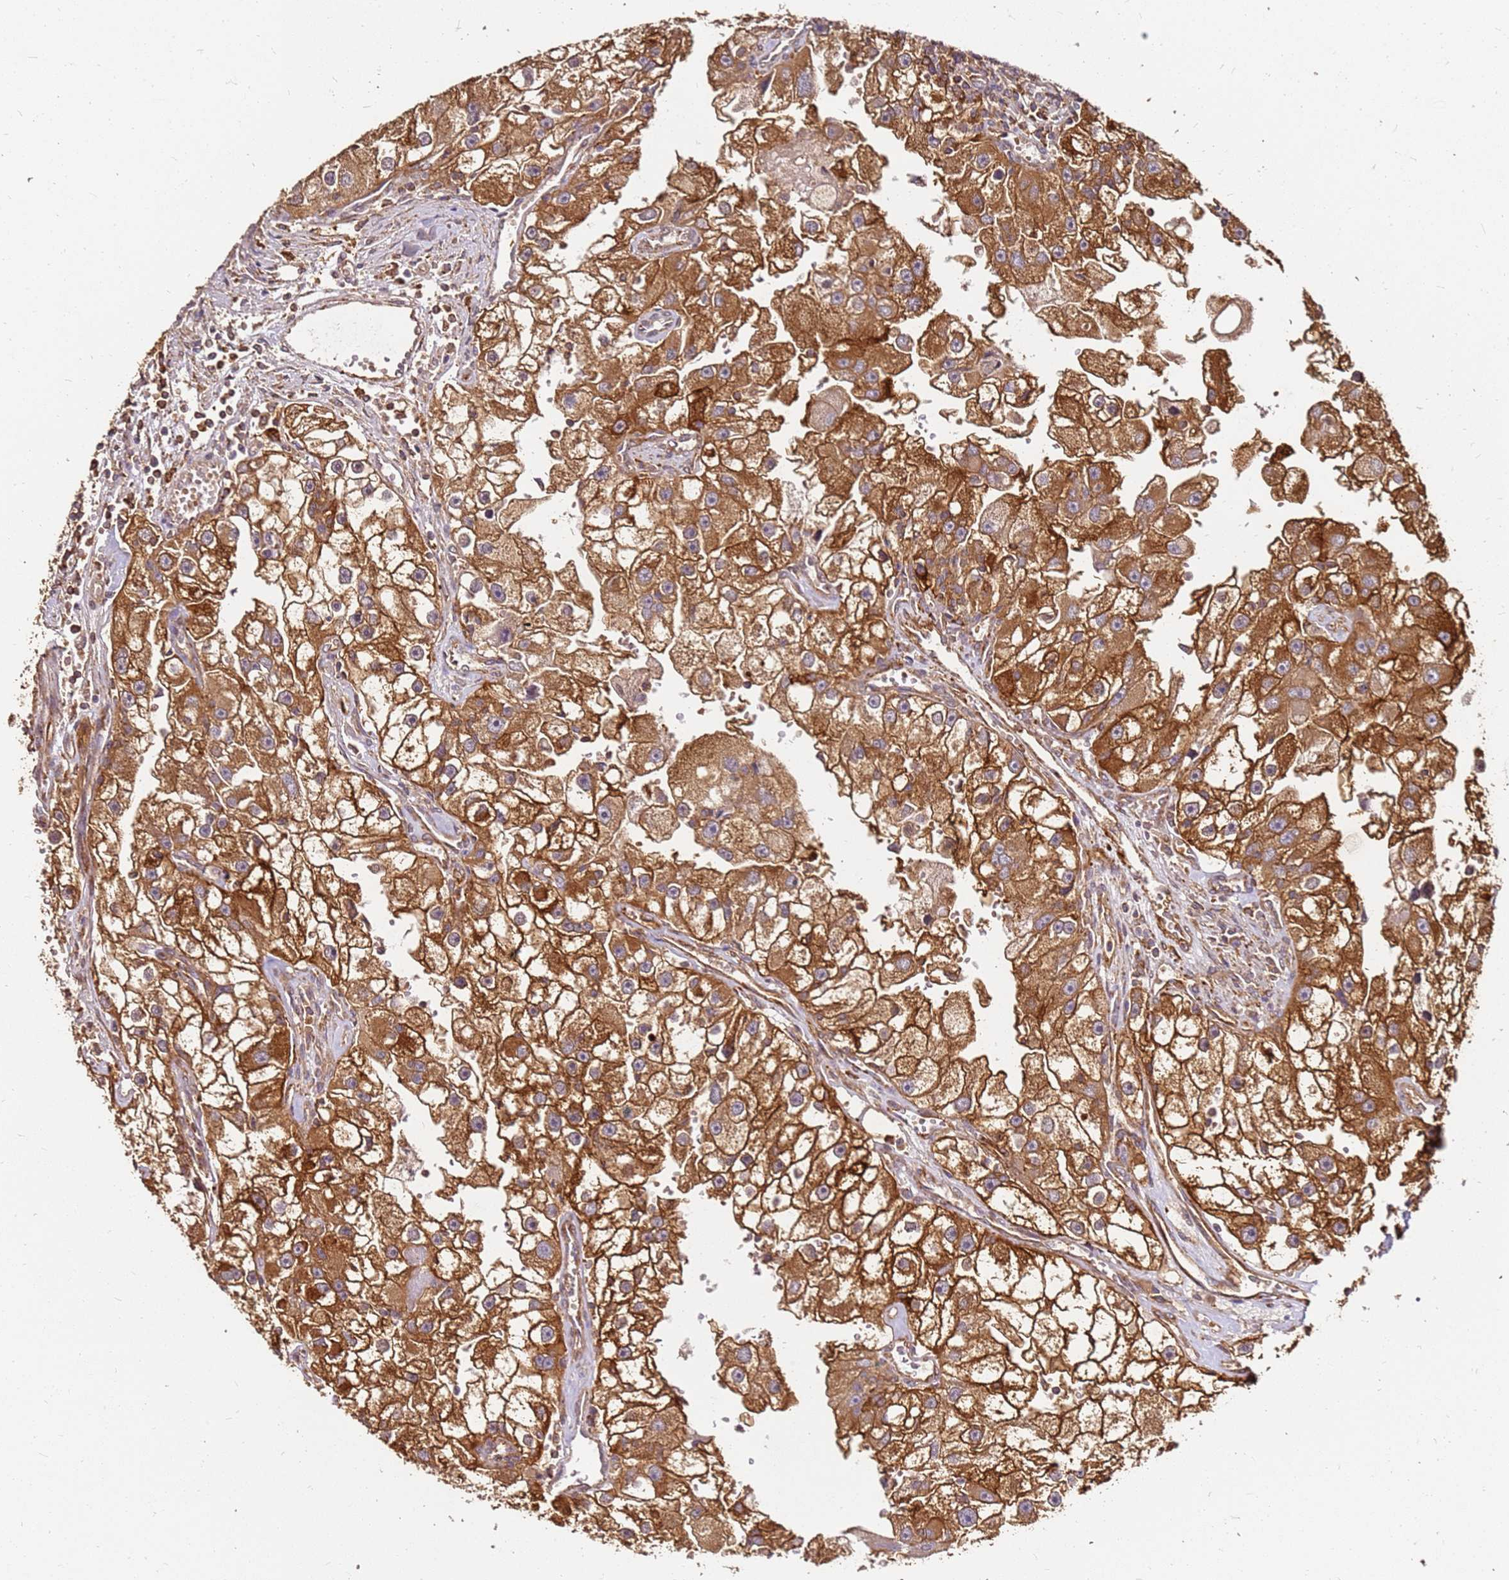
{"staining": {"intensity": "strong", "quantity": ">75%", "location": "cytoplasmic/membranous"}, "tissue": "renal cancer", "cell_type": "Tumor cells", "image_type": "cancer", "snomed": [{"axis": "morphology", "description": "Adenocarcinoma, NOS"}, {"axis": "topography", "description": "Kidney"}], "caption": "Immunohistochemistry micrograph of neoplastic tissue: human renal cancer (adenocarcinoma) stained using immunohistochemistry (IHC) displays high levels of strong protein expression localized specifically in the cytoplasmic/membranous of tumor cells, appearing as a cytoplasmic/membranous brown color.", "gene": "DVL3", "patient": {"sex": "male", "age": 63}}